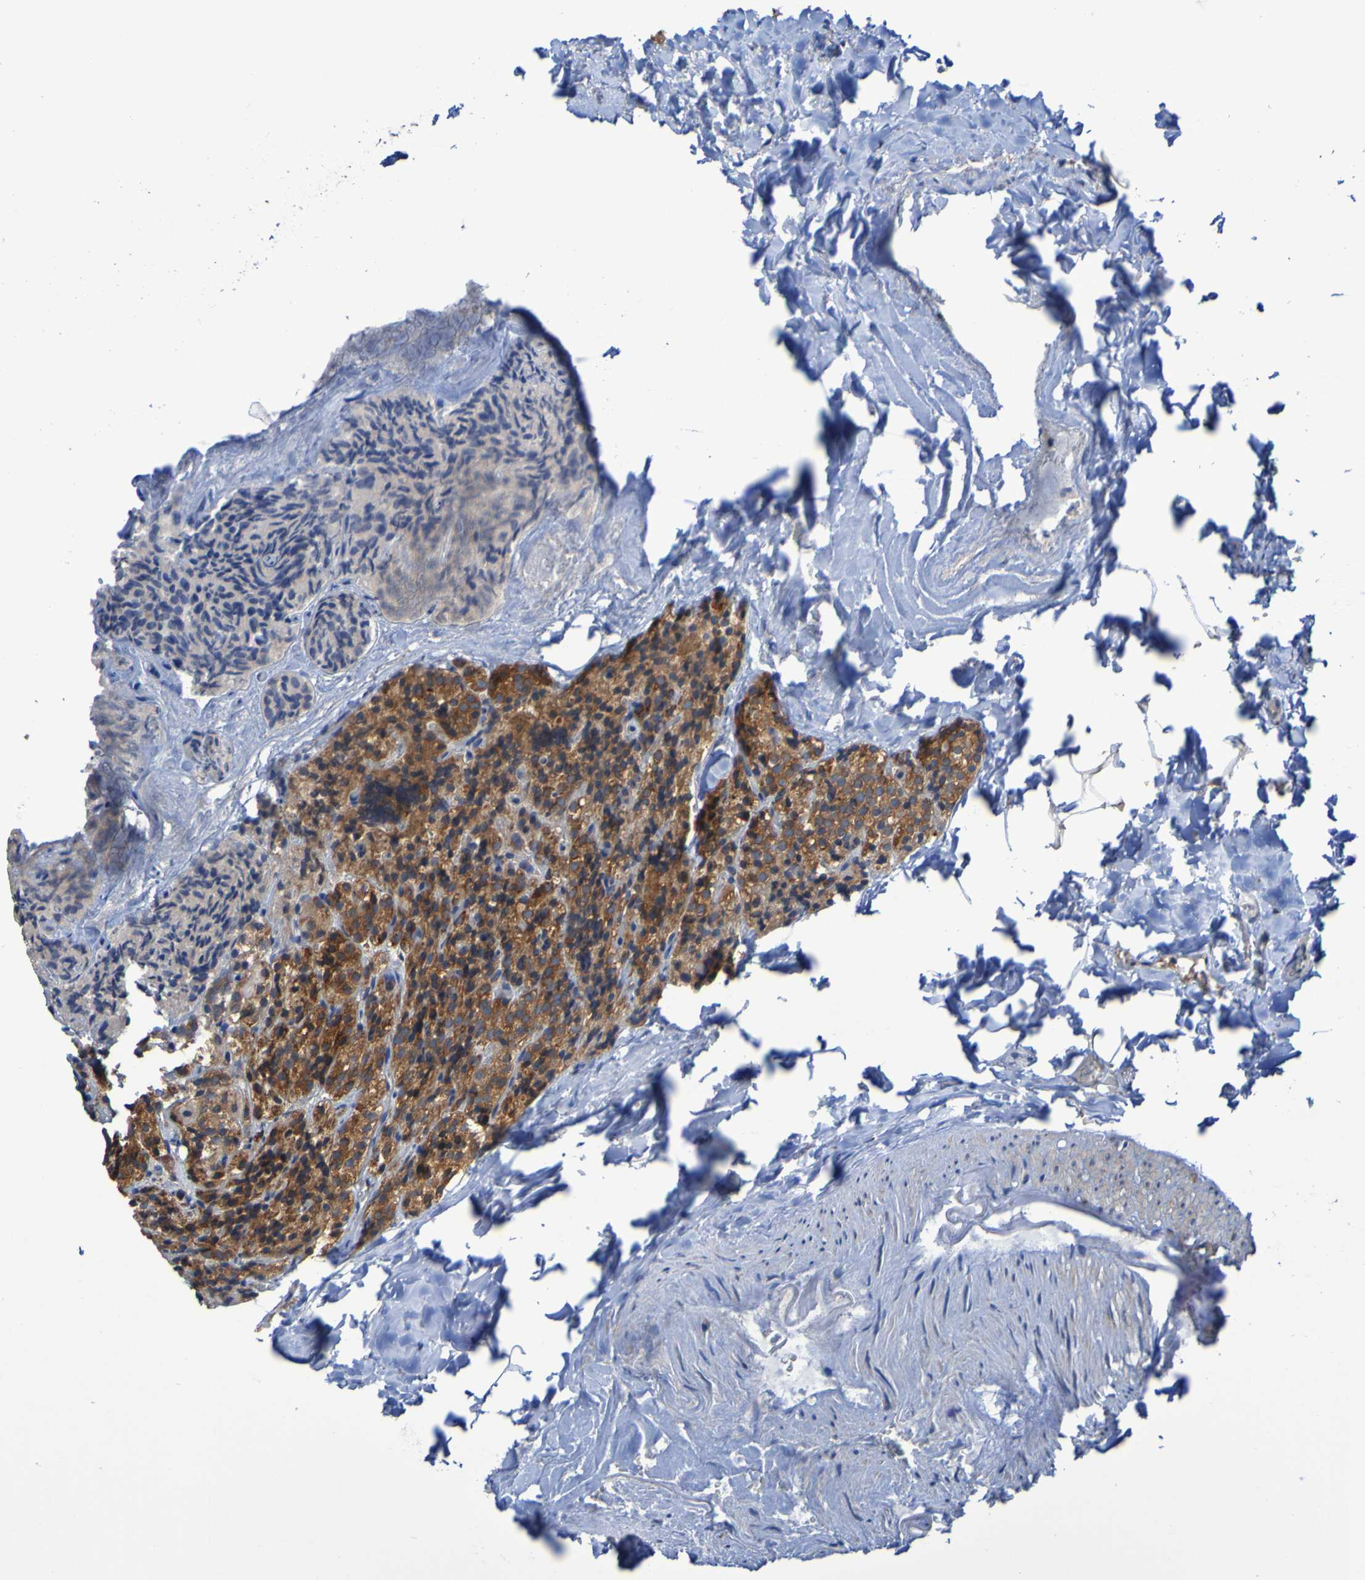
{"staining": {"intensity": "strong", "quantity": ">75%", "location": "cytoplasmic/membranous"}, "tissue": "parathyroid gland", "cell_type": "Glandular cells", "image_type": "normal", "snomed": [{"axis": "morphology", "description": "Normal tissue, NOS"}, {"axis": "morphology", "description": "Atrophy, NOS"}, {"axis": "topography", "description": "Parathyroid gland"}], "caption": "Unremarkable parathyroid gland was stained to show a protein in brown. There is high levels of strong cytoplasmic/membranous expression in approximately >75% of glandular cells.", "gene": "FKBP3", "patient": {"sex": "female", "age": 54}}